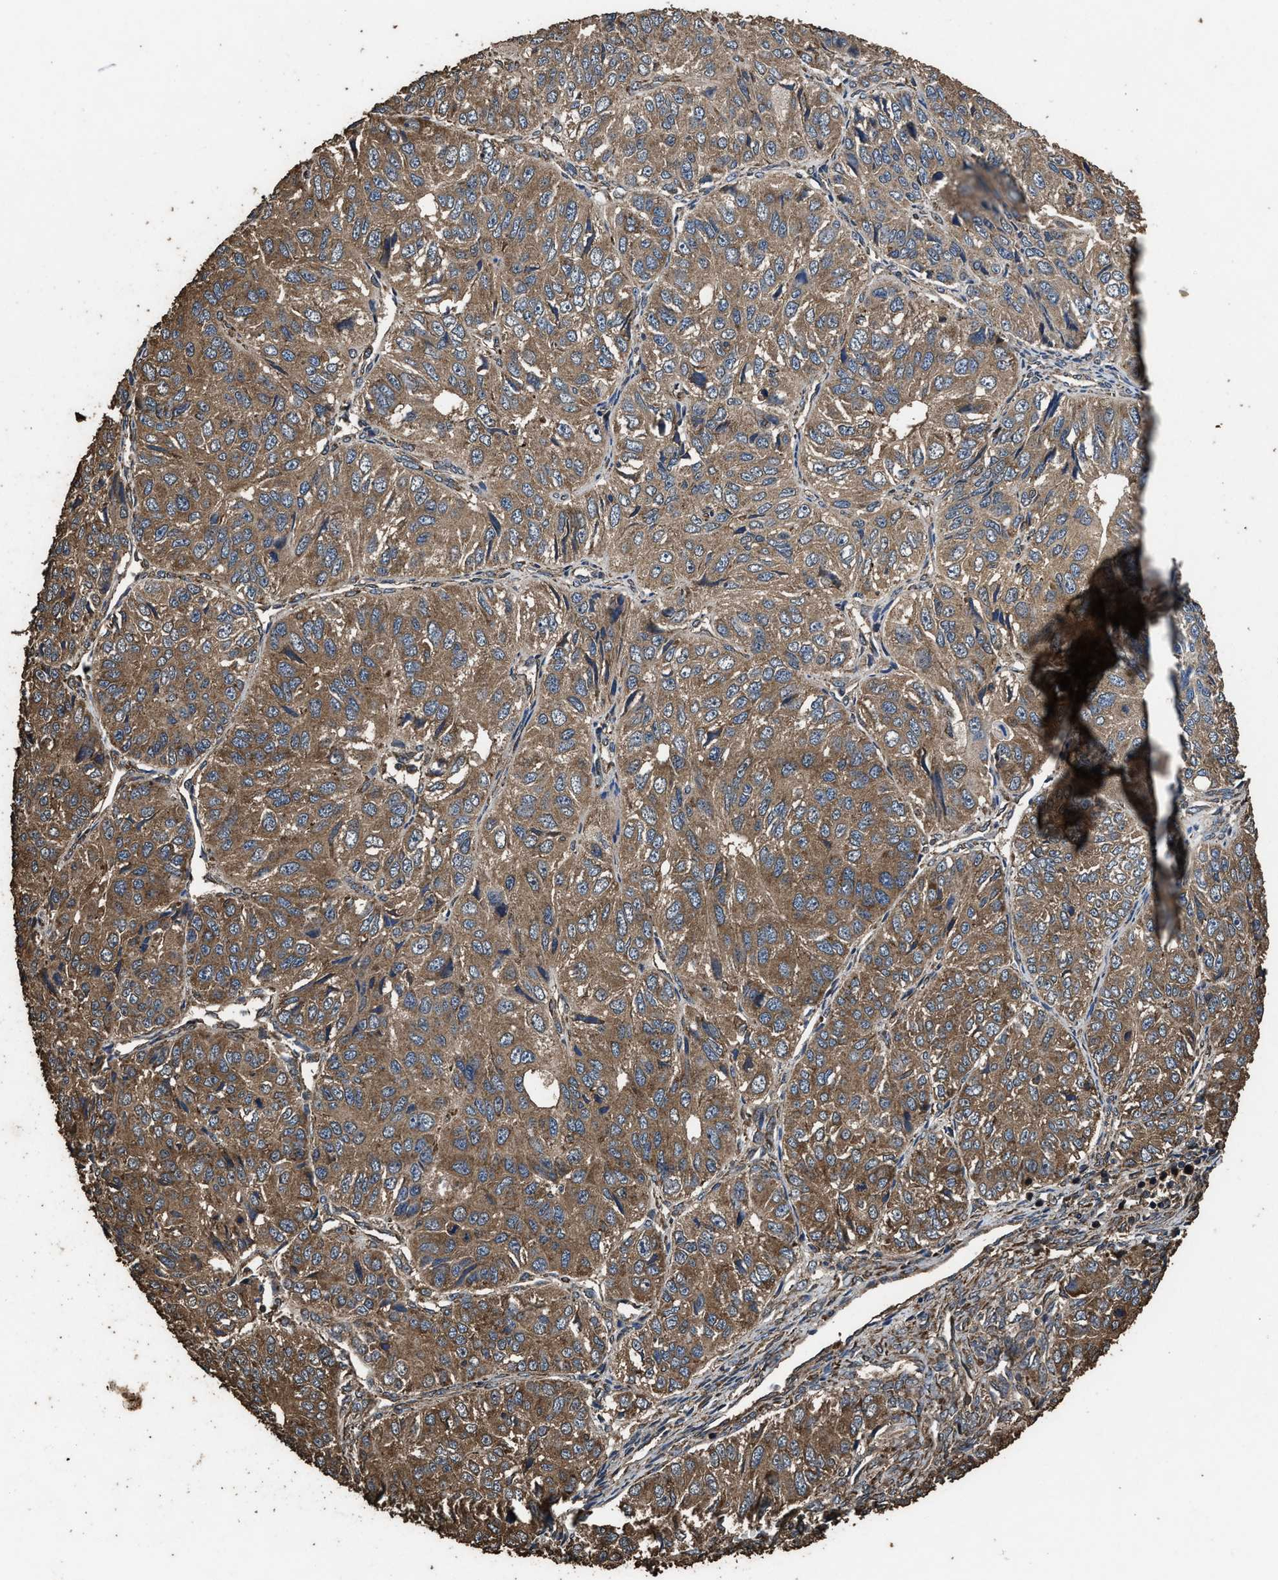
{"staining": {"intensity": "moderate", "quantity": ">75%", "location": "cytoplasmic/membranous"}, "tissue": "ovarian cancer", "cell_type": "Tumor cells", "image_type": "cancer", "snomed": [{"axis": "morphology", "description": "Carcinoma, endometroid"}, {"axis": "topography", "description": "Ovary"}], "caption": "Ovarian endometroid carcinoma stained with DAB immunohistochemistry displays medium levels of moderate cytoplasmic/membranous expression in about >75% of tumor cells. (DAB = brown stain, brightfield microscopy at high magnification).", "gene": "ZMYND19", "patient": {"sex": "female", "age": 51}}